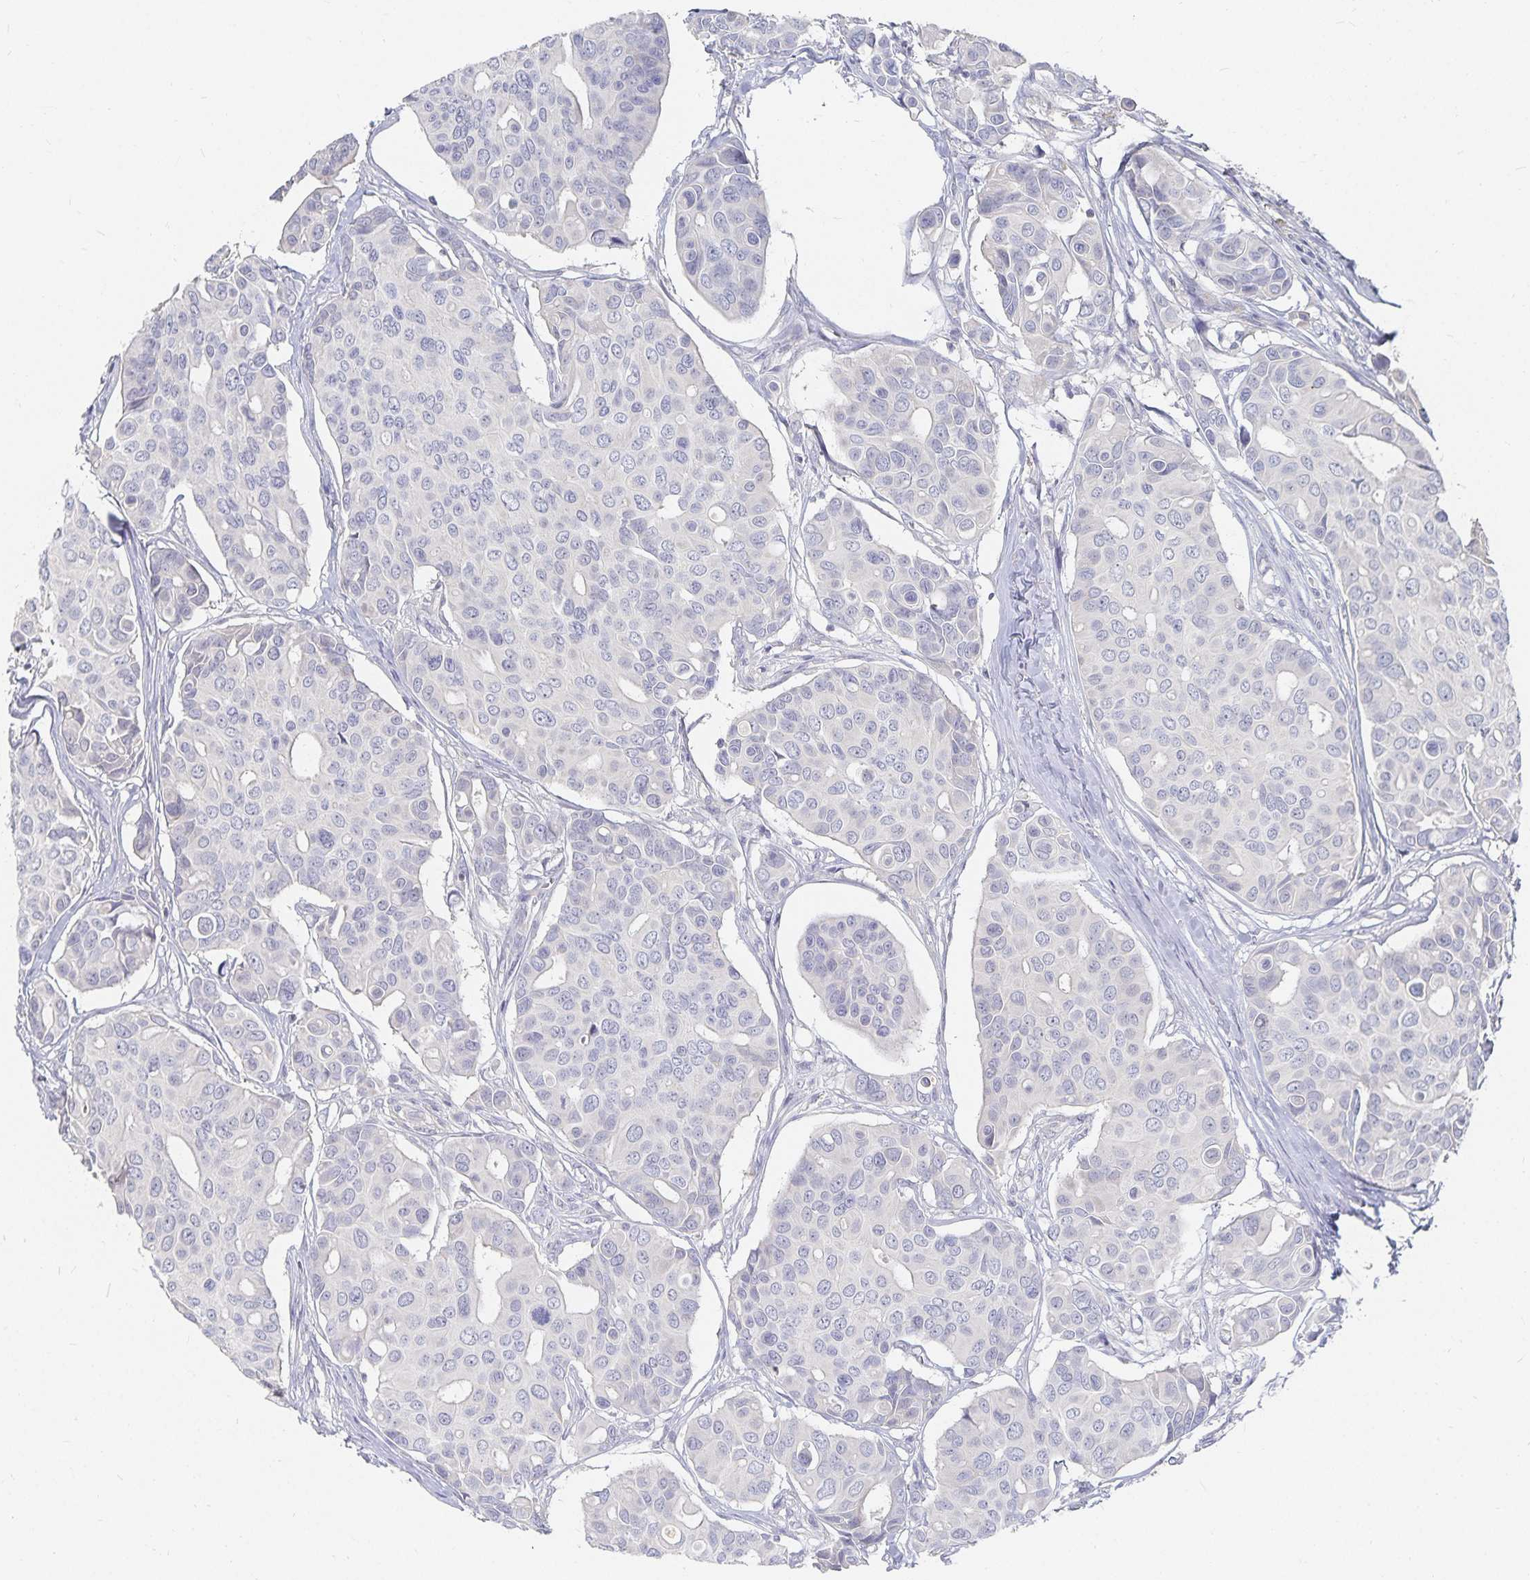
{"staining": {"intensity": "negative", "quantity": "none", "location": "none"}, "tissue": "breast cancer", "cell_type": "Tumor cells", "image_type": "cancer", "snomed": [{"axis": "morphology", "description": "Normal tissue, NOS"}, {"axis": "morphology", "description": "Duct carcinoma"}, {"axis": "topography", "description": "Skin"}, {"axis": "topography", "description": "Breast"}], "caption": "Breast cancer (intraductal carcinoma) stained for a protein using immunohistochemistry (IHC) reveals no staining tumor cells.", "gene": "DNAH9", "patient": {"sex": "female", "age": 54}}